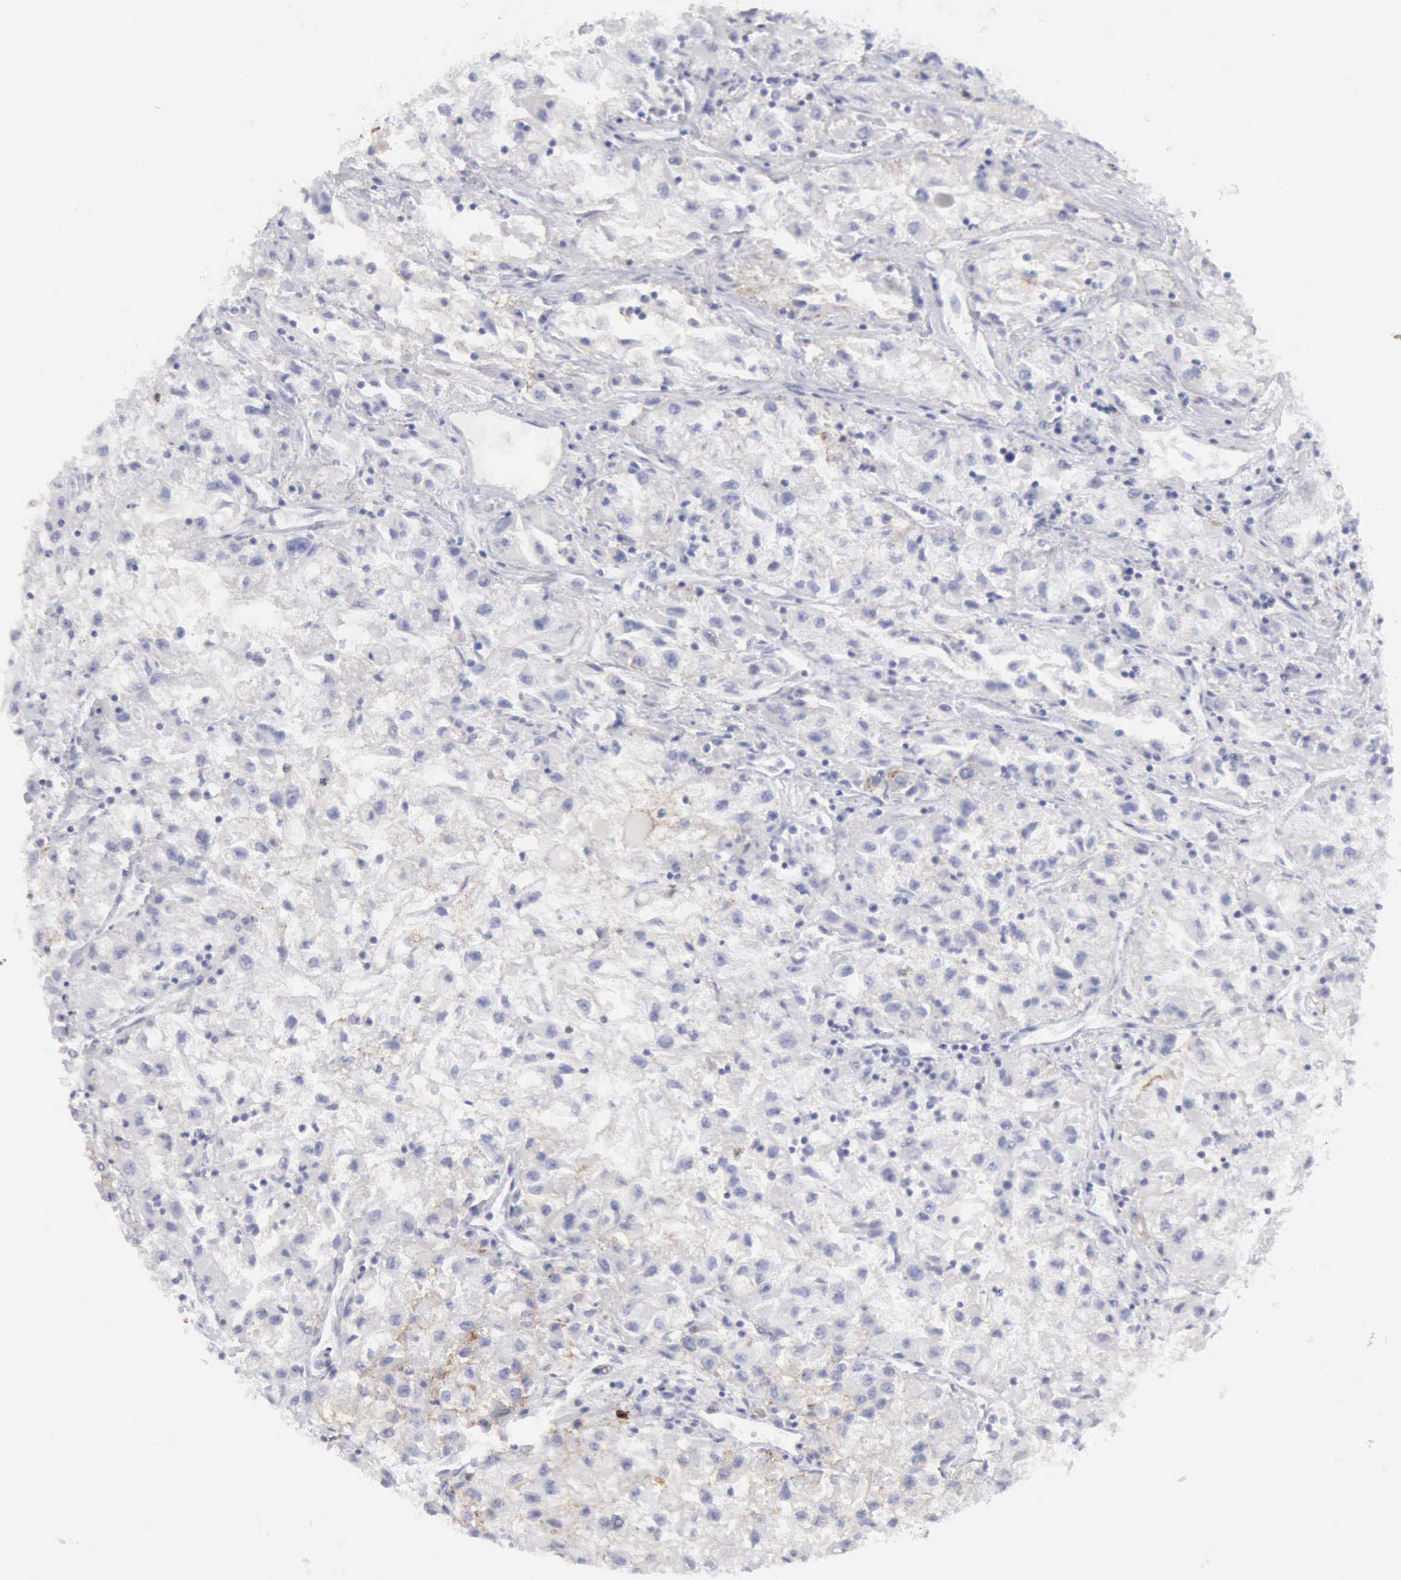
{"staining": {"intensity": "weak", "quantity": "25%-75%", "location": "cytoplasmic/membranous"}, "tissue": "renal cancer", "cell_type": "Tumor cells", "image_type": "cancer", "snomed": [{"axis": "morphology", "description": "Adenocarcinoma, NOS"}, {"axis": "topography", "description": "Kidney"}], "caption": "Immunohistochemistry (IHC) of human adenocarcinoma (renal) shows low levels of weak cytoplasmic/membranous expression in approximately 25%-75% of tumor cells. The staining was performed using DAB (3,3'-diaminobenzidine), with brown indicating positive protein expression. Nuclei are stained blue with hematoxylin.", "gene": "NCAM1", "patient": {"sex": "male", "age": 59}}